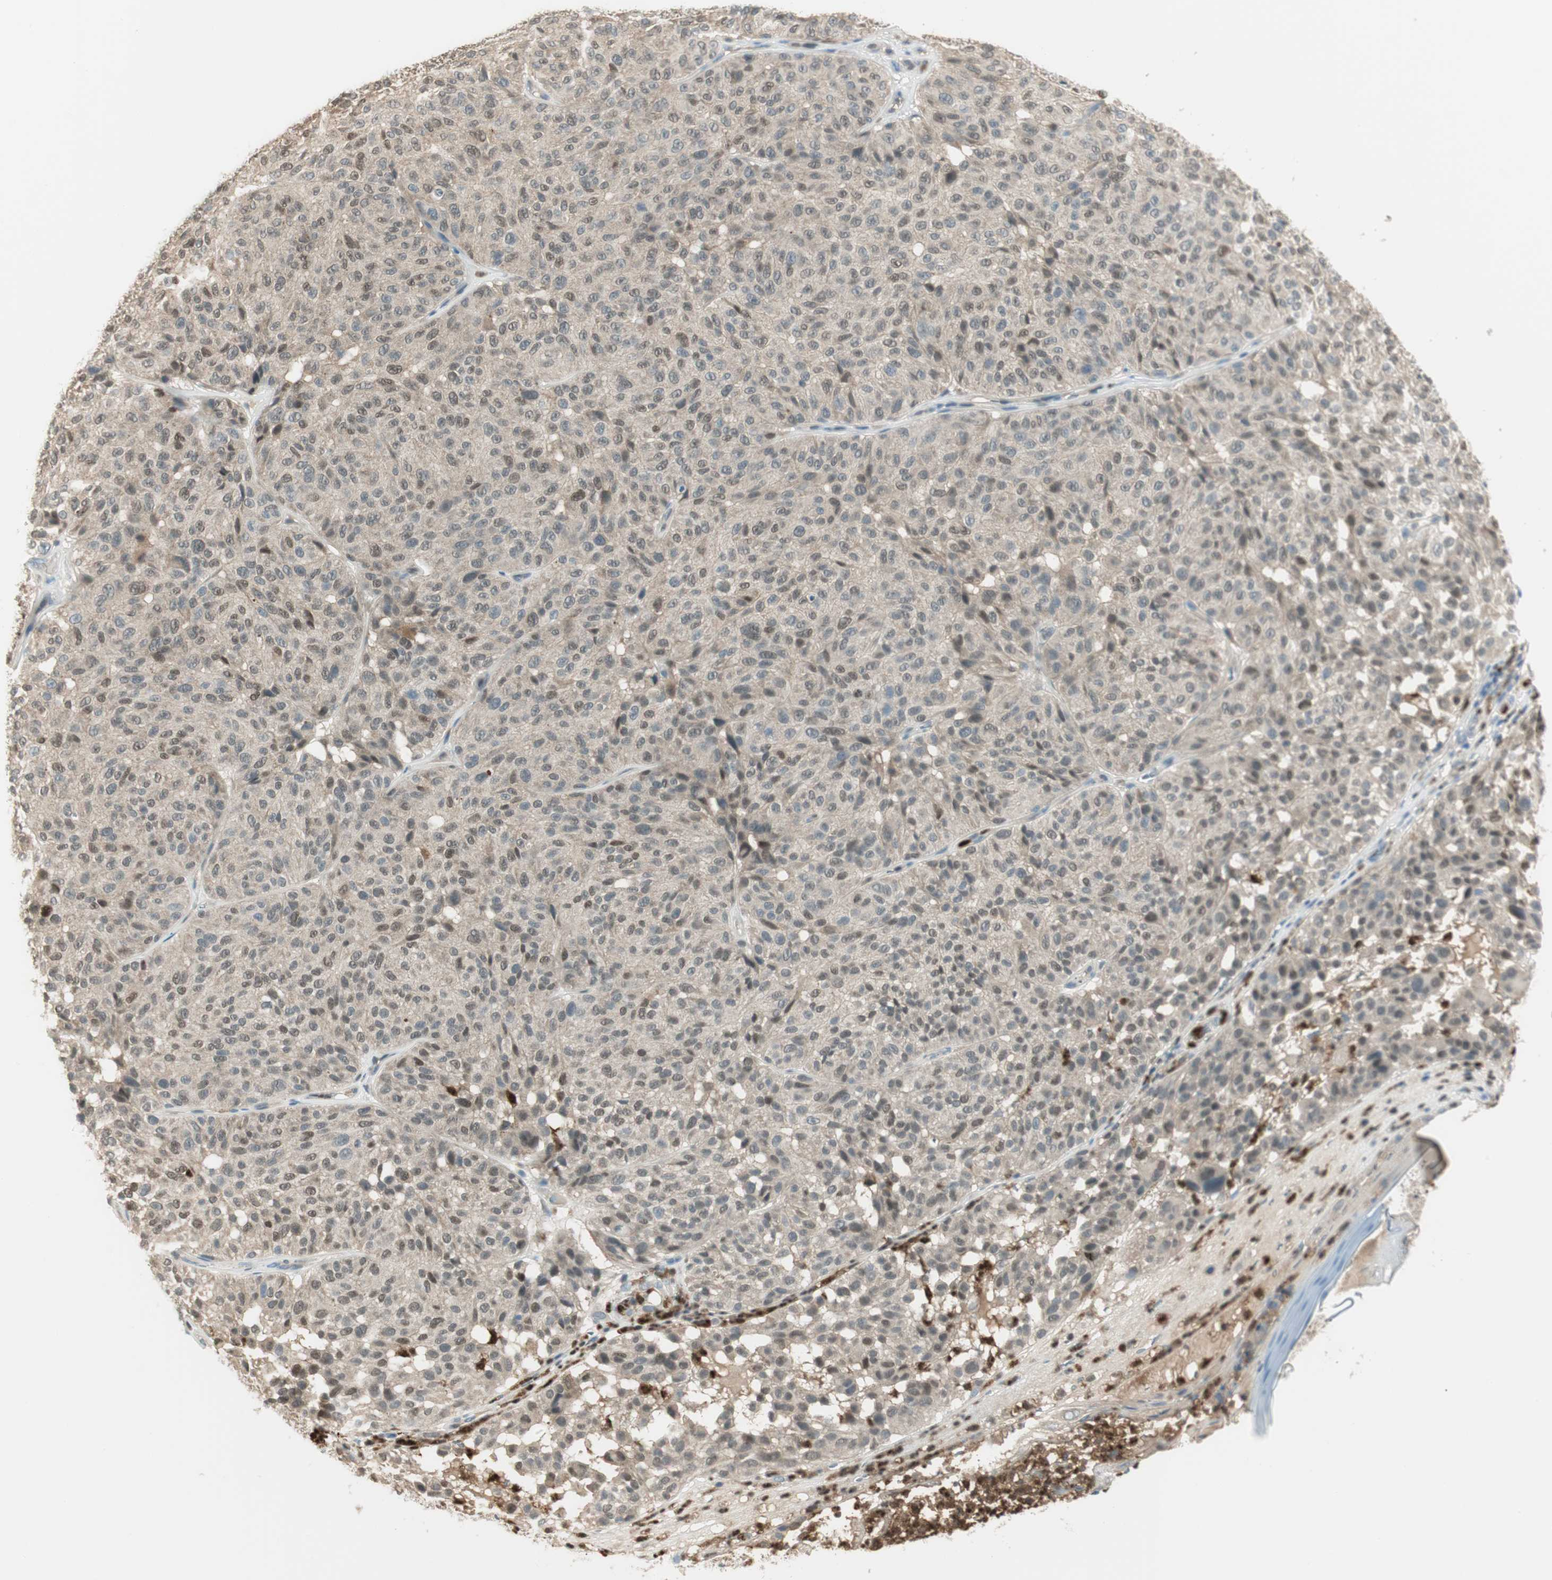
{"staining": {"intensity": "weak", "quantity": "25%-75%", "location": "nuclear"}, "tissue": "melanoma", "cell_type": "Tumor cells", "image_type": "cancer", "snomed": [{"axis": "morphology", "description": "Malignant melanoma, NOS"}, {"axis": "topography", "description": "Skin"}], "caption": "Melanoma stained for a protein shows weak nuclear positivity in tumor cells.", "gene": "LTA4H", "patient": {"sex": "female", "age": 46}}